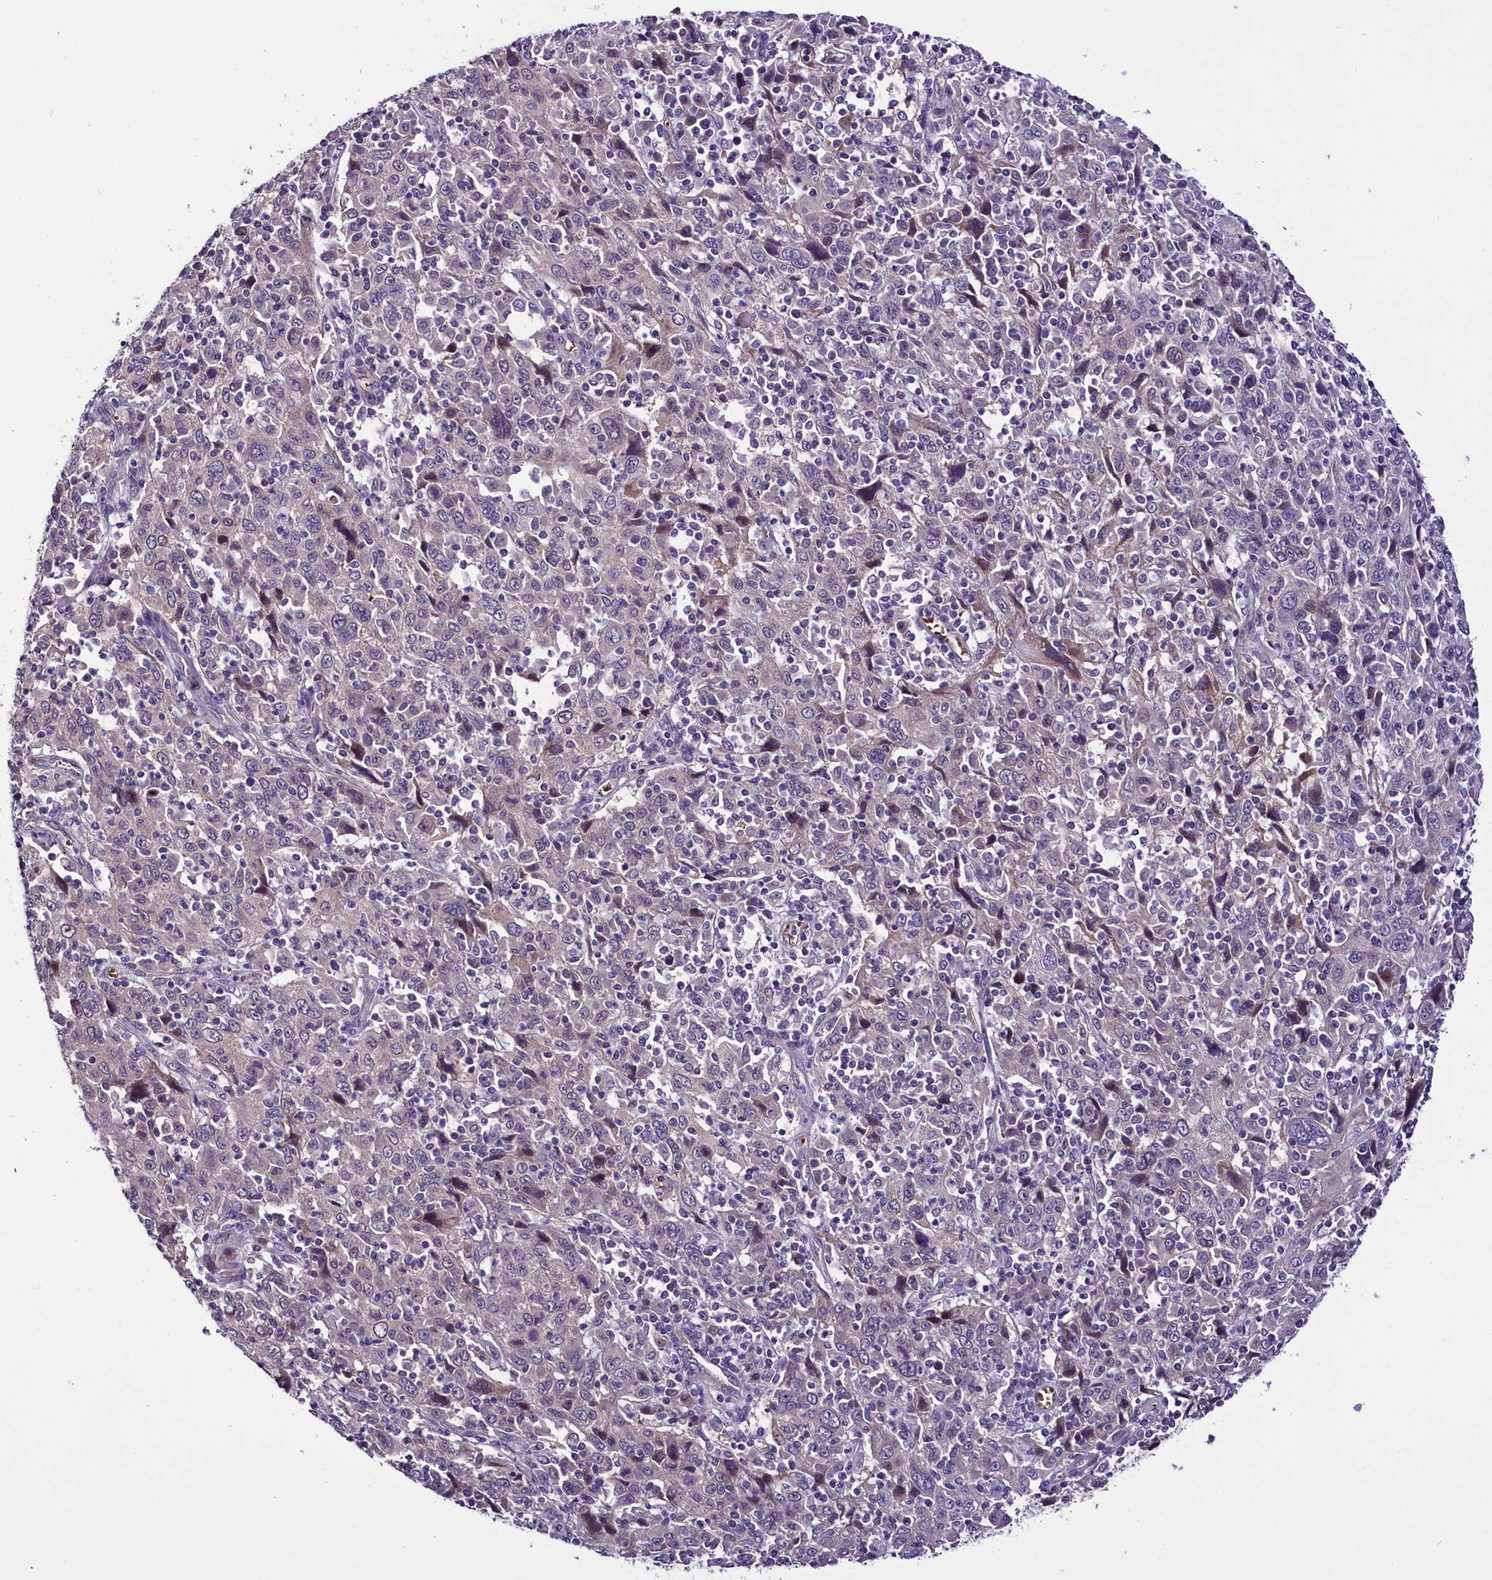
{"staining": {"intensity": "negative", "quantity": "none", "location": "none"}, "tissue": "cervical cancer", "cell_type": "Tumor cells", "image_type": "cancer", "snomed": [{"axis": "morphology", "description": "Squamous cell carcinoma, NOS"}, {"axis": "topography", "description": "Cervix"}], "caption": "Cervical cancer stained for a protein using immunohistochemistry (IHC) displays no expression tumor cells.", "gene": "C9orf40", "patient": {"sex": "female", "age": 46}}